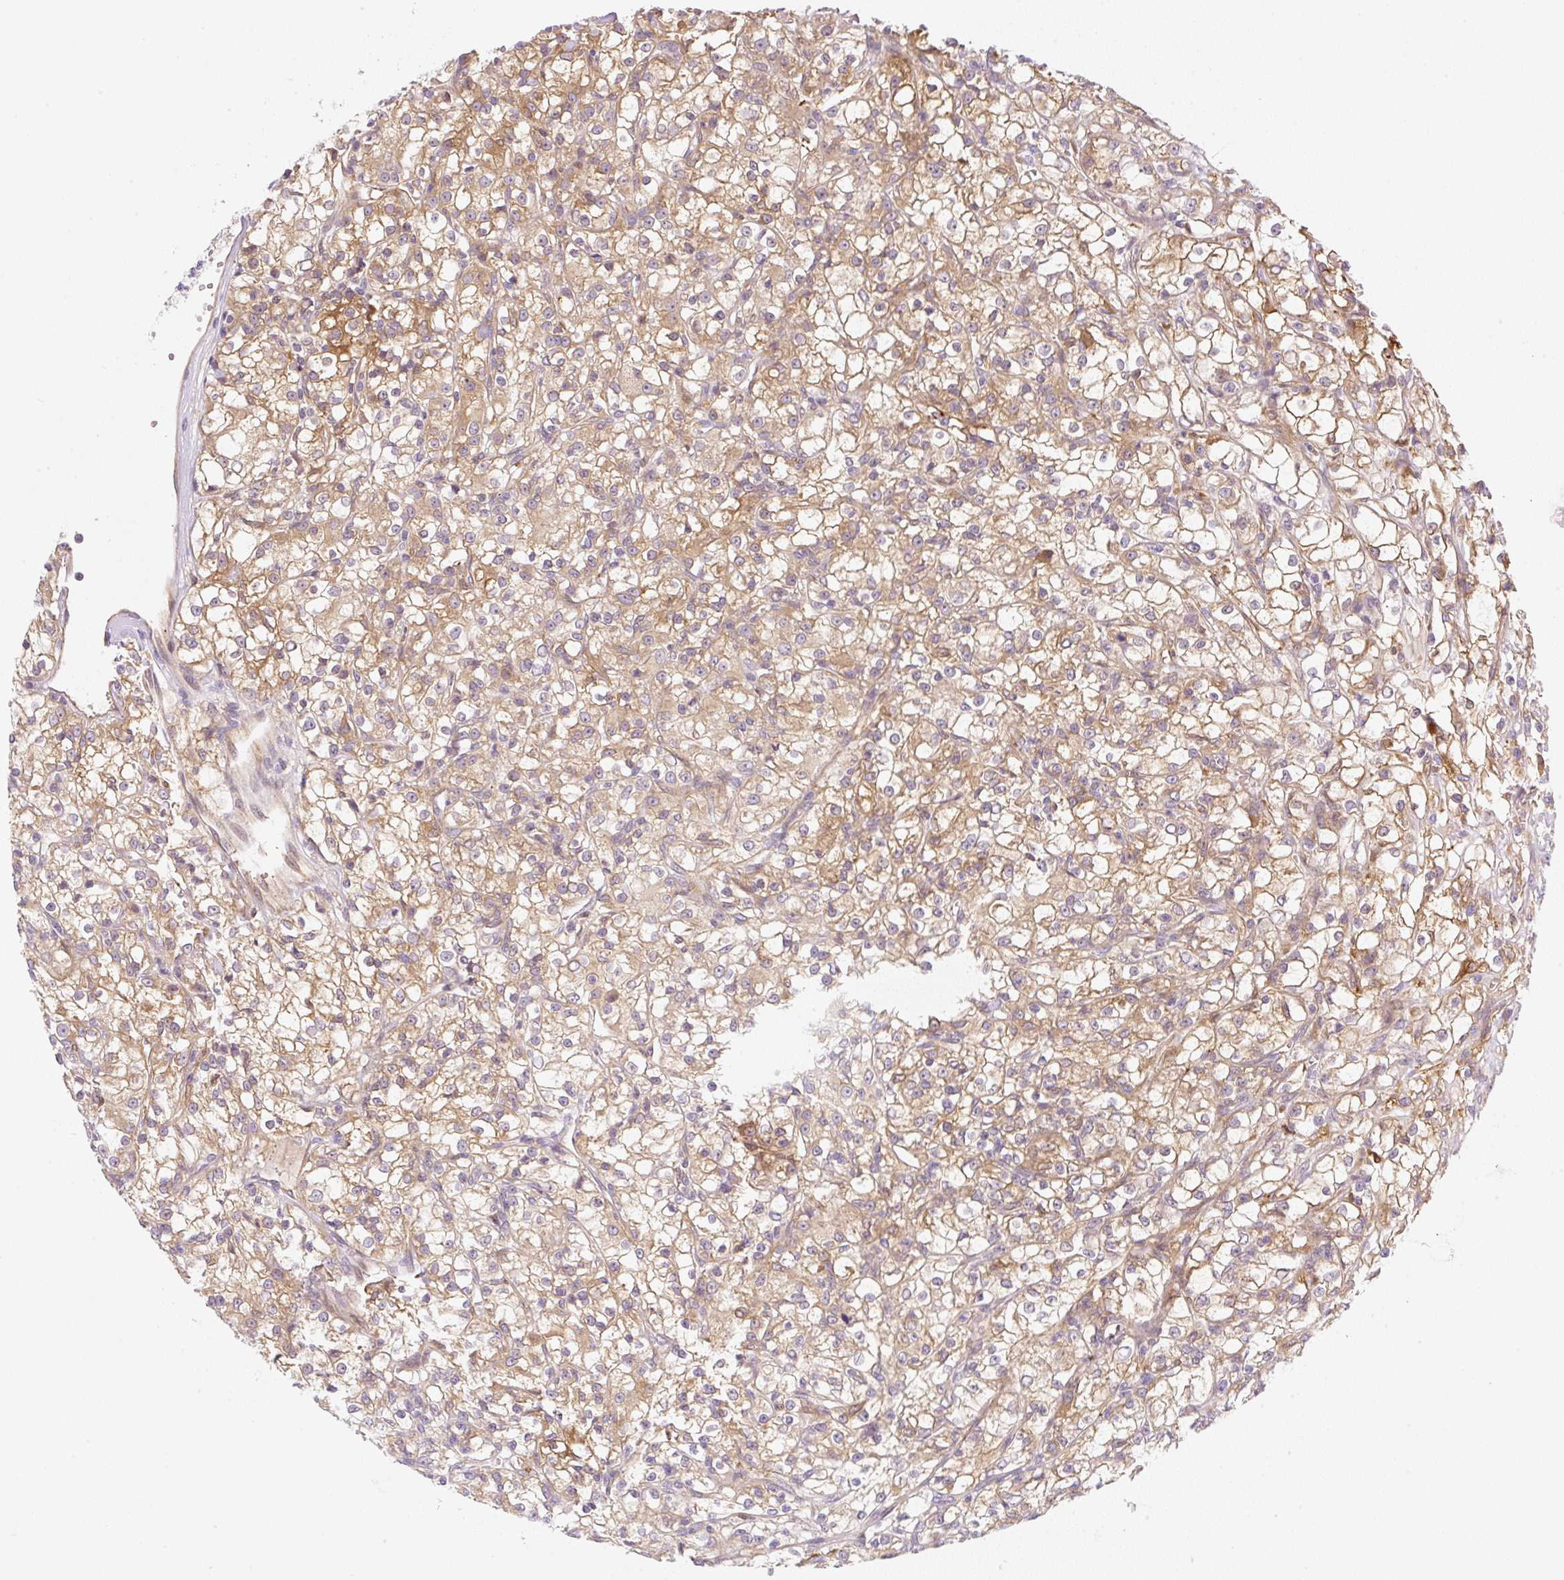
{"staining": {"intensity": "moderate", "quantity": ">75%", "location": "cytoplasmic/membranous"}, "tissue": "renal cancer", "cell_type": "Tumor cells", "image_type": "cancer", "snomed": [{"axis": "morphology", "description": "Adenocarcinoma, NOS"}, {"axis": "topography", "description": "Kidney"}], "caption": "Approximately >75% of tumor cells in renal cancer exhibit moderate cytoplasmic/membranous protein positivity as visualized by brown immunohistochemical staining.", "gene": "OMA1", "patient": {"sex": "female", "age": 59}}